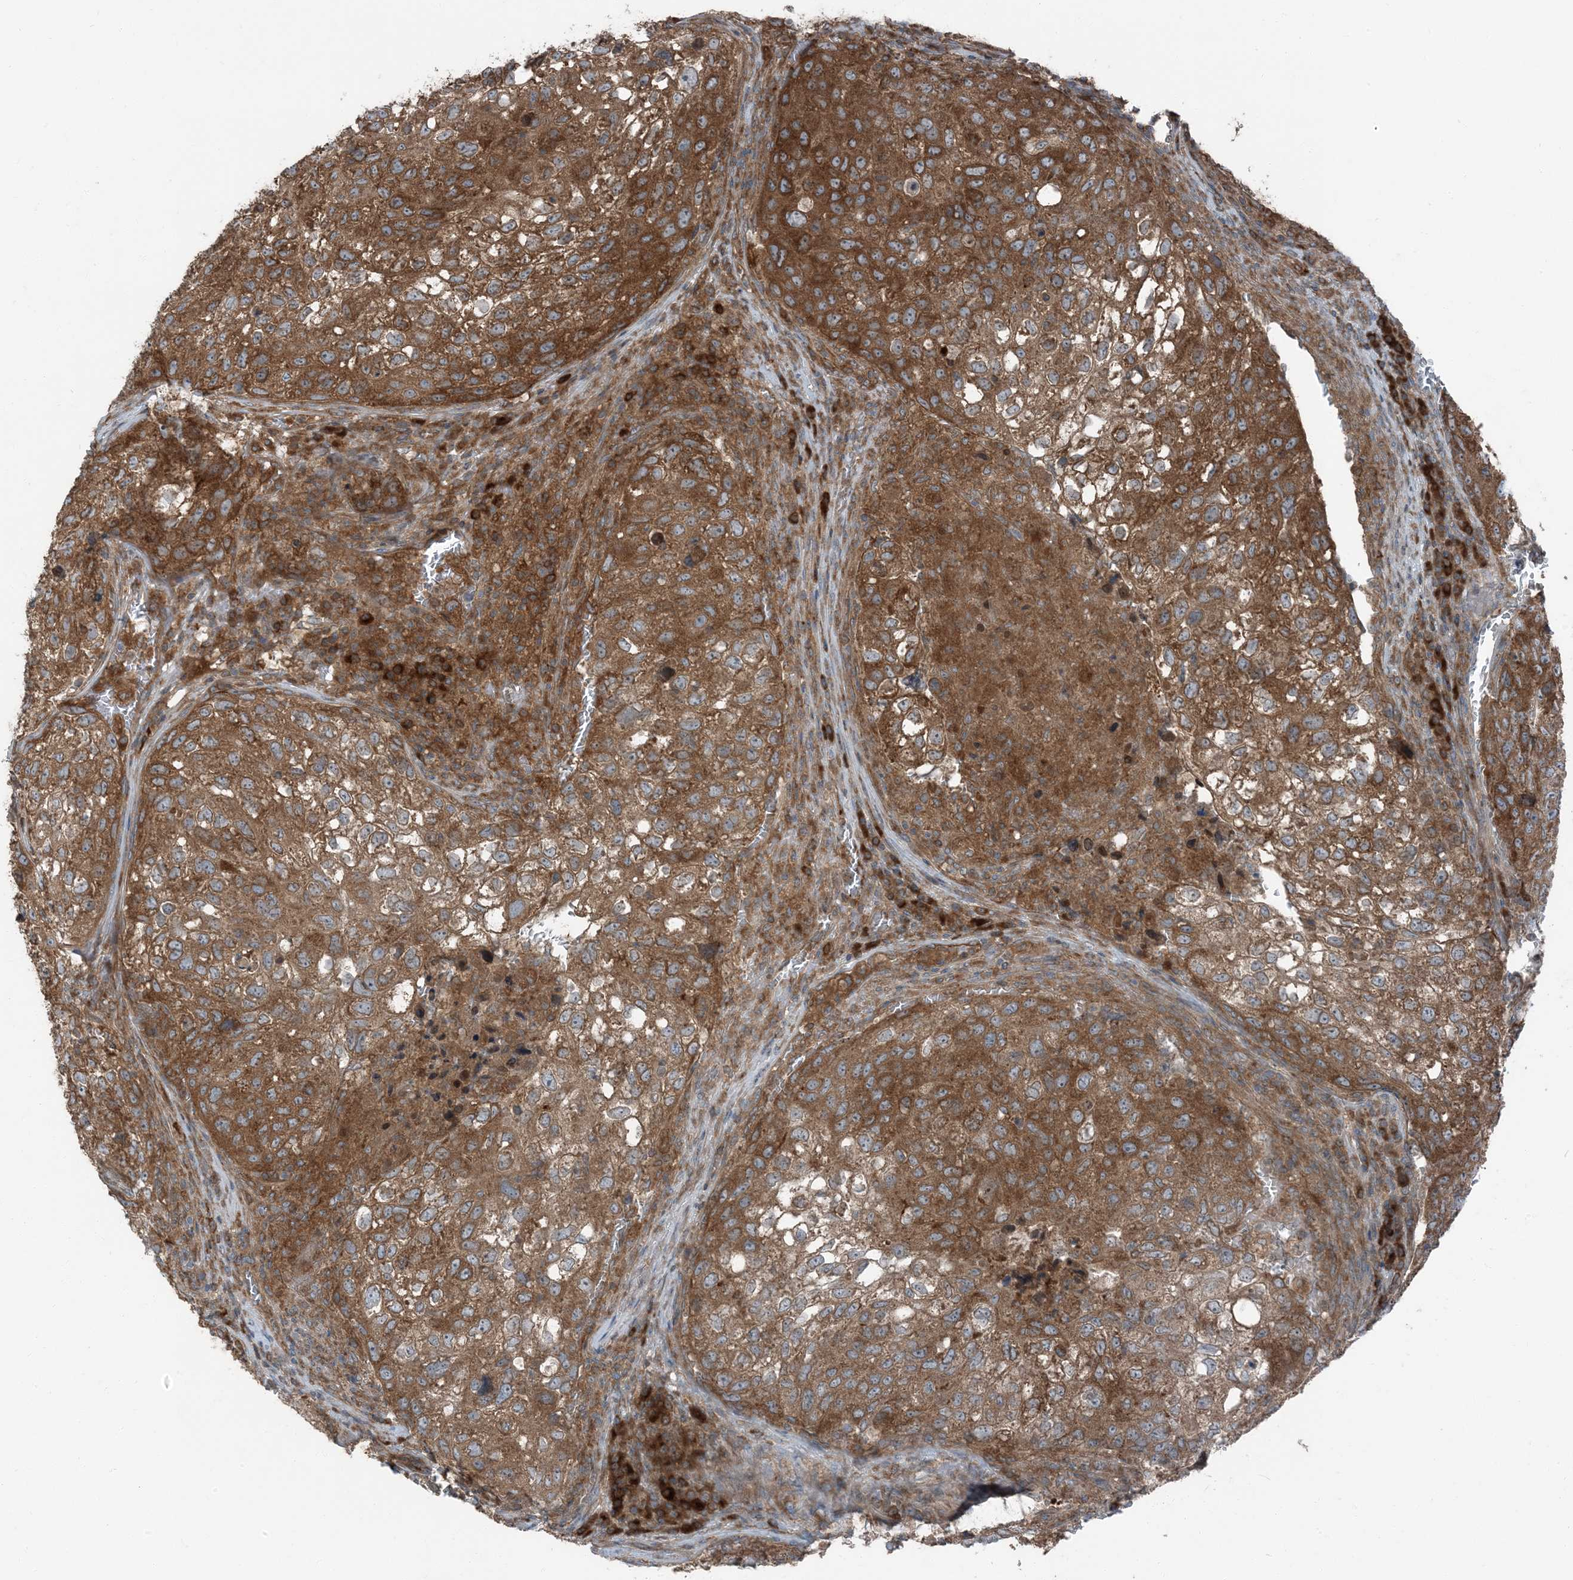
{"staining": {"intensity": "moderate", "quantity": ">75%", "location": "cytoplasmic/membranous"}, "tissue": "urothelial cancer", "cell_type": "Tumor cells", "image_type": "cancer", "snomed": [{"axis": "morphology", "description": "Urothelial carcinoma, High grade"}, {"axis": "topography", "description": "Lymph node"}, {"axis": "topography", "description": "Urinary bladder"}], "caption": "Immunohistochemistry (IHC) histopathology image of neoplastic tissue: human urothelial cancer stained using immunohistochemistry (IHC) demonstrates medium levels of moderate protein expression localized specifically in the cytoplasmic/membranous of tumor cells, appearing as a cytoplasmic/membranous brown color.", "gene": "RAB3GAP1", "patient": {"sex": "male", "age": 51}}